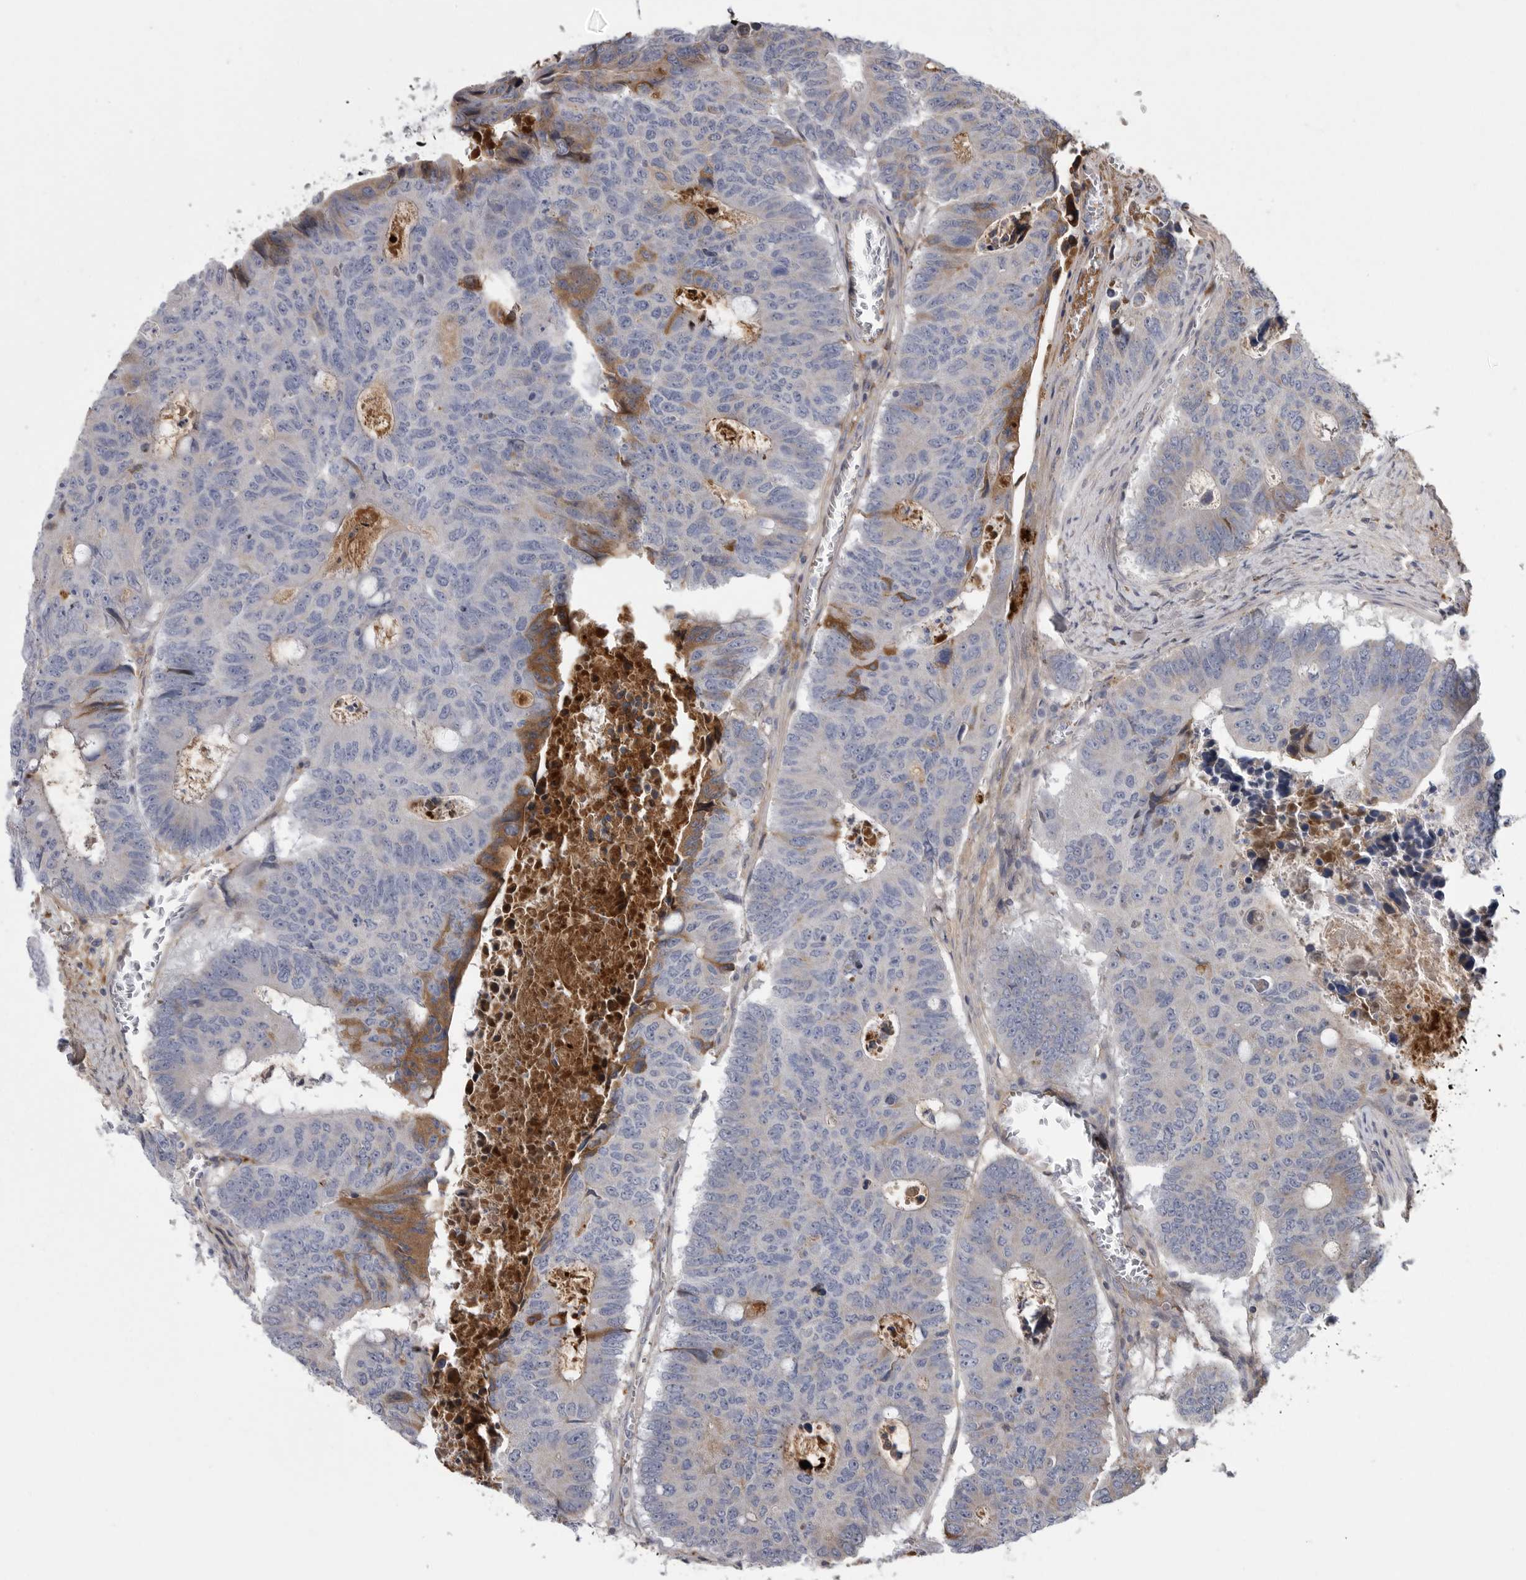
{"staining": {"intensity": "moderate", "quantity": "<25%", "location": "cytoplasmic/membranous"}, "tissue": "colorectal cancer", "cell_type": "Tumor cells", "image_type": "cancer", "snomed": [{"axis": "morphology", "description": "Adenocarcinoma, NOS"}, {"axis": "topography", "description": "Colon"}], "caption": "Moderate cytoplasmic/membranous staining is seen in about <25% of tumor cells in colorectal cancer.", "gene": "CRP", "patient": {"sex": "male", "age": 87}}